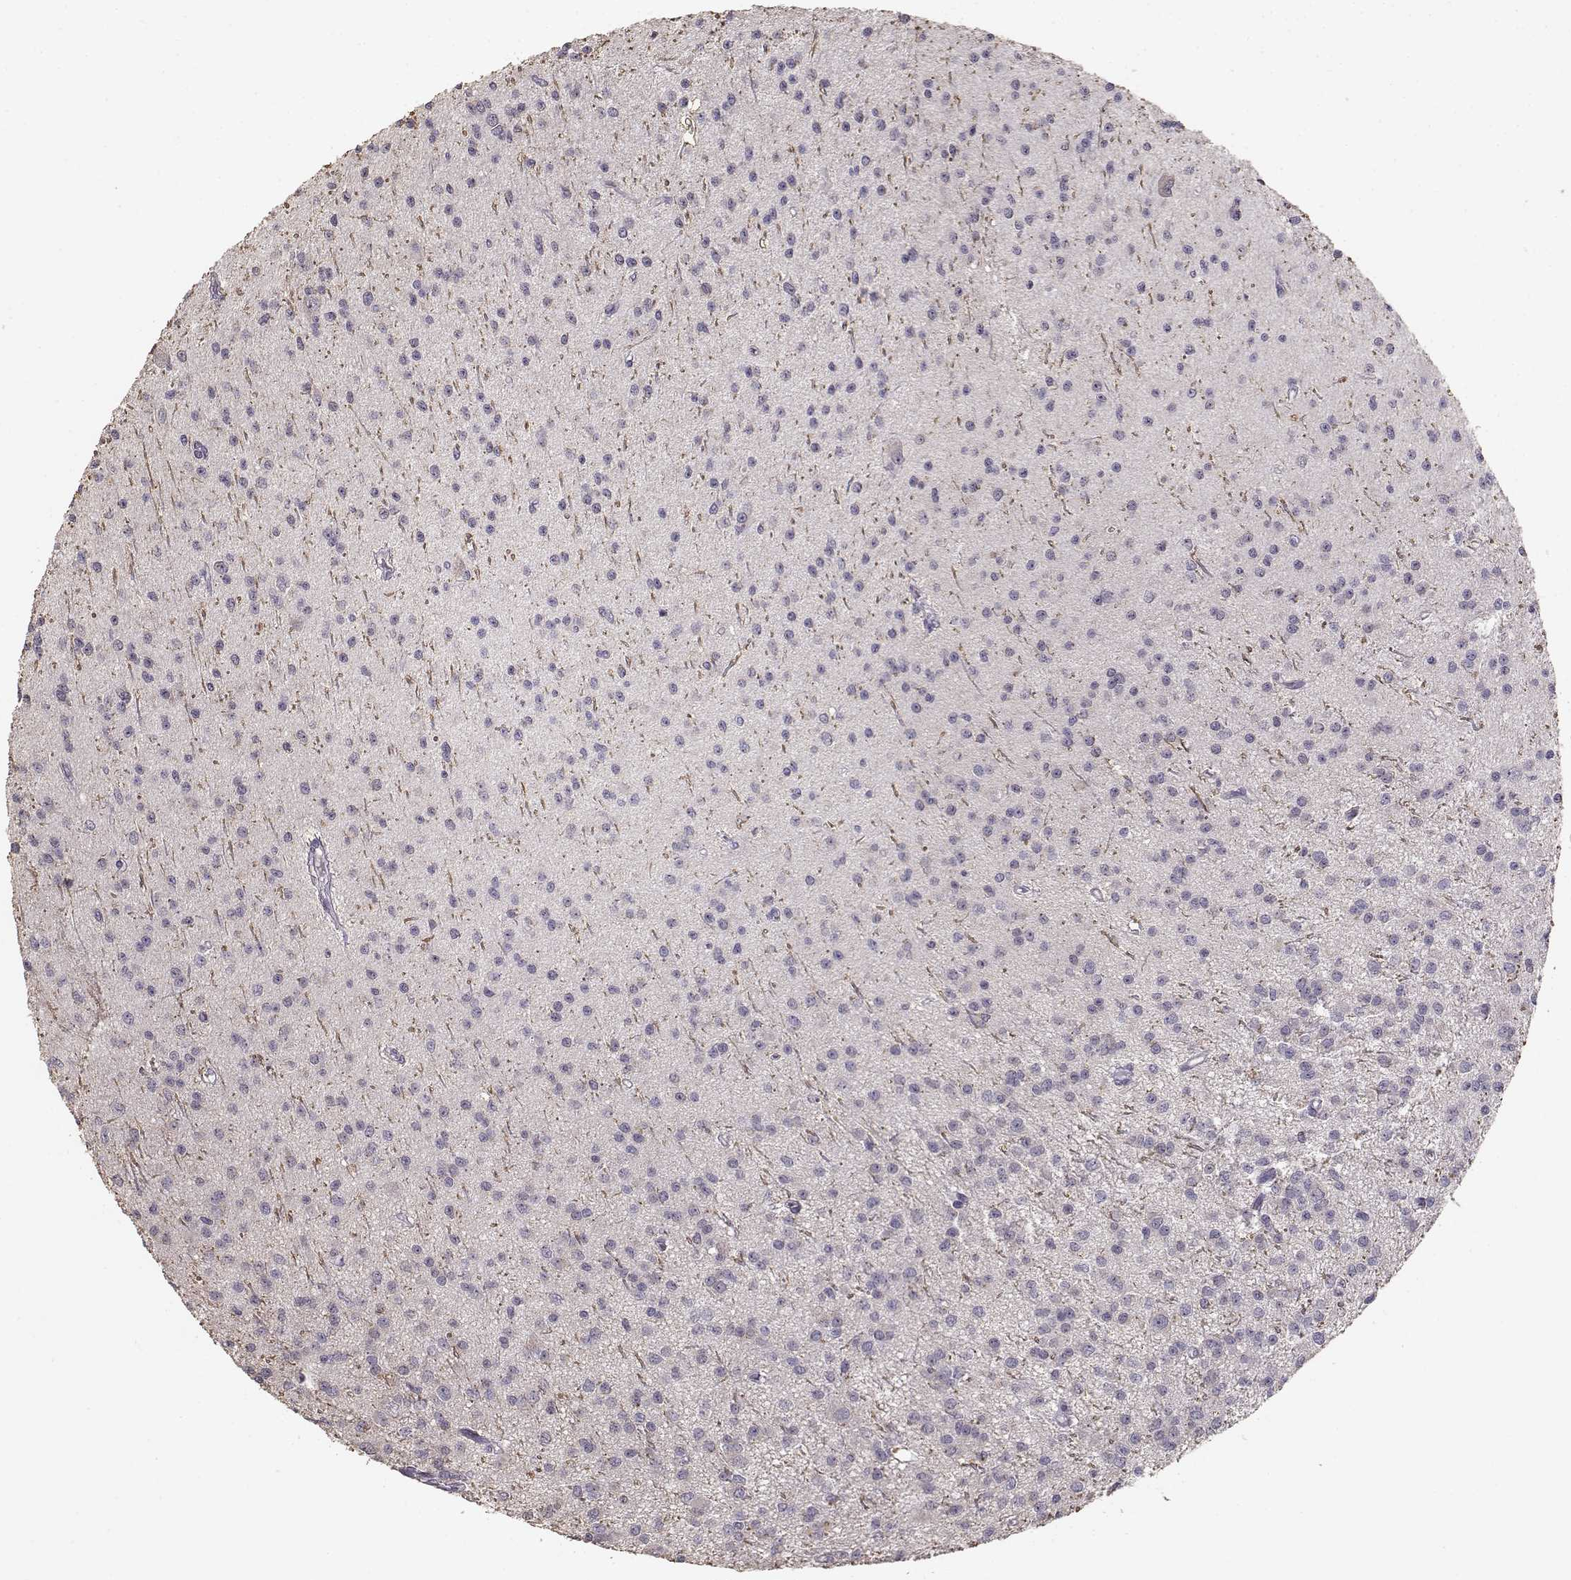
{"staining": {"intensity": "negative", "quantity": "none", "location": "none"}, "tissue": "glioma", "cell_type": "Tumor cells", "image_type": "cancer", "snomed": [{"axis": "morphology", "description": "Glioma, malignant, Low grade"}, {"axis": "topography", "description": "Brain"}], "caption": "Glioma was stained to show a protein in brown. There is no significant expression in tumor cells.", "gene": "UROC1", "patient": {"sex": "male", "age": 27}}